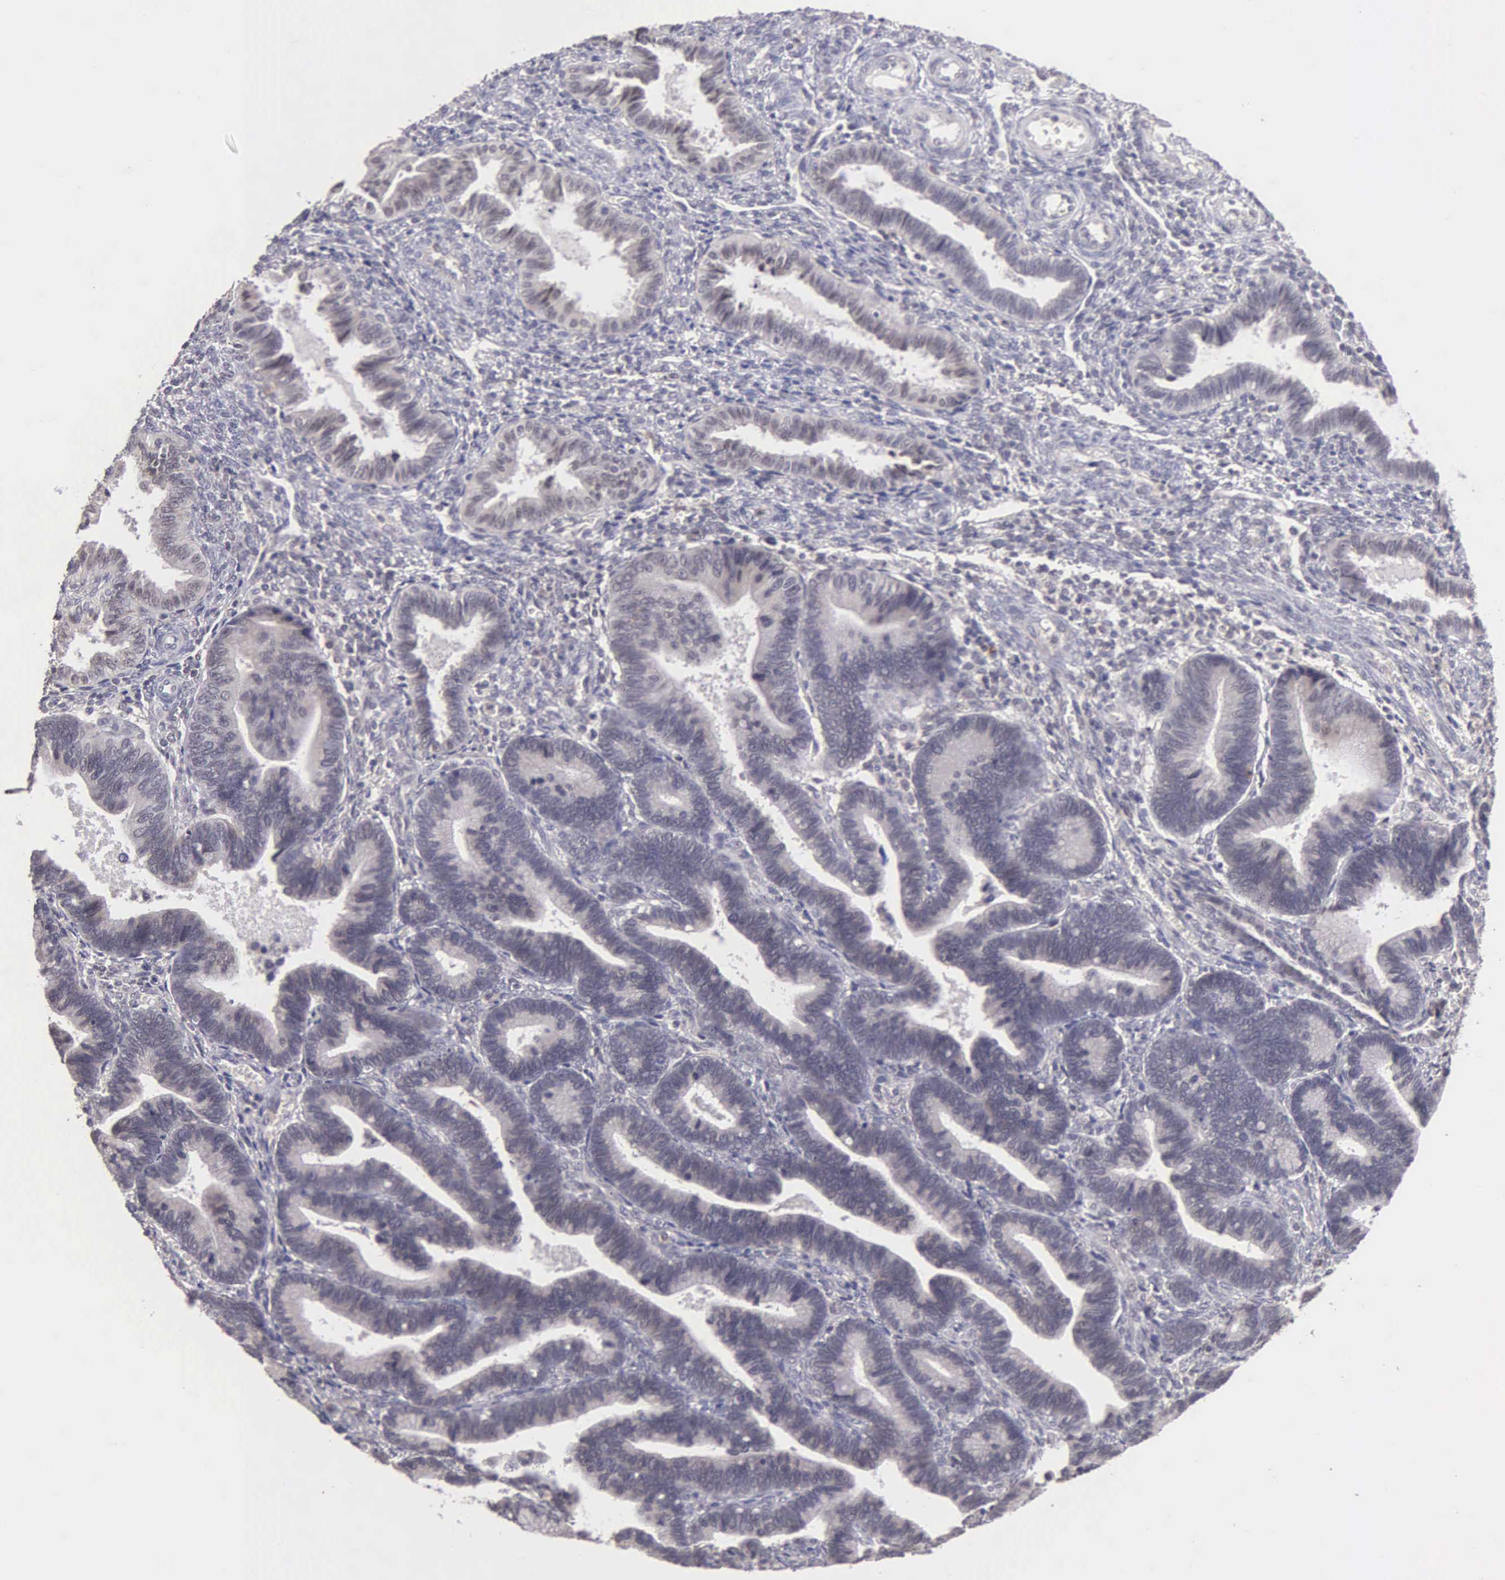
{"staining": {"intensity": "negative", "quantity": "none", "location": "none"}, "tissue": "endometrium", "cell_type": "Cells in endometrial stroma", "image_type": "normal", "snomed": [{"axis": "morphology", "description": "Normal tissue, NOS"}, {"axis": "topography", "description": "Endometrium"}], "caption": "DAB immunohistochemical staining of unremarkable endometrium shows no significant expression in cells in endometrial stroma.", "gene": "BRD1", "patient": {"sex": "female", "age": 36}}